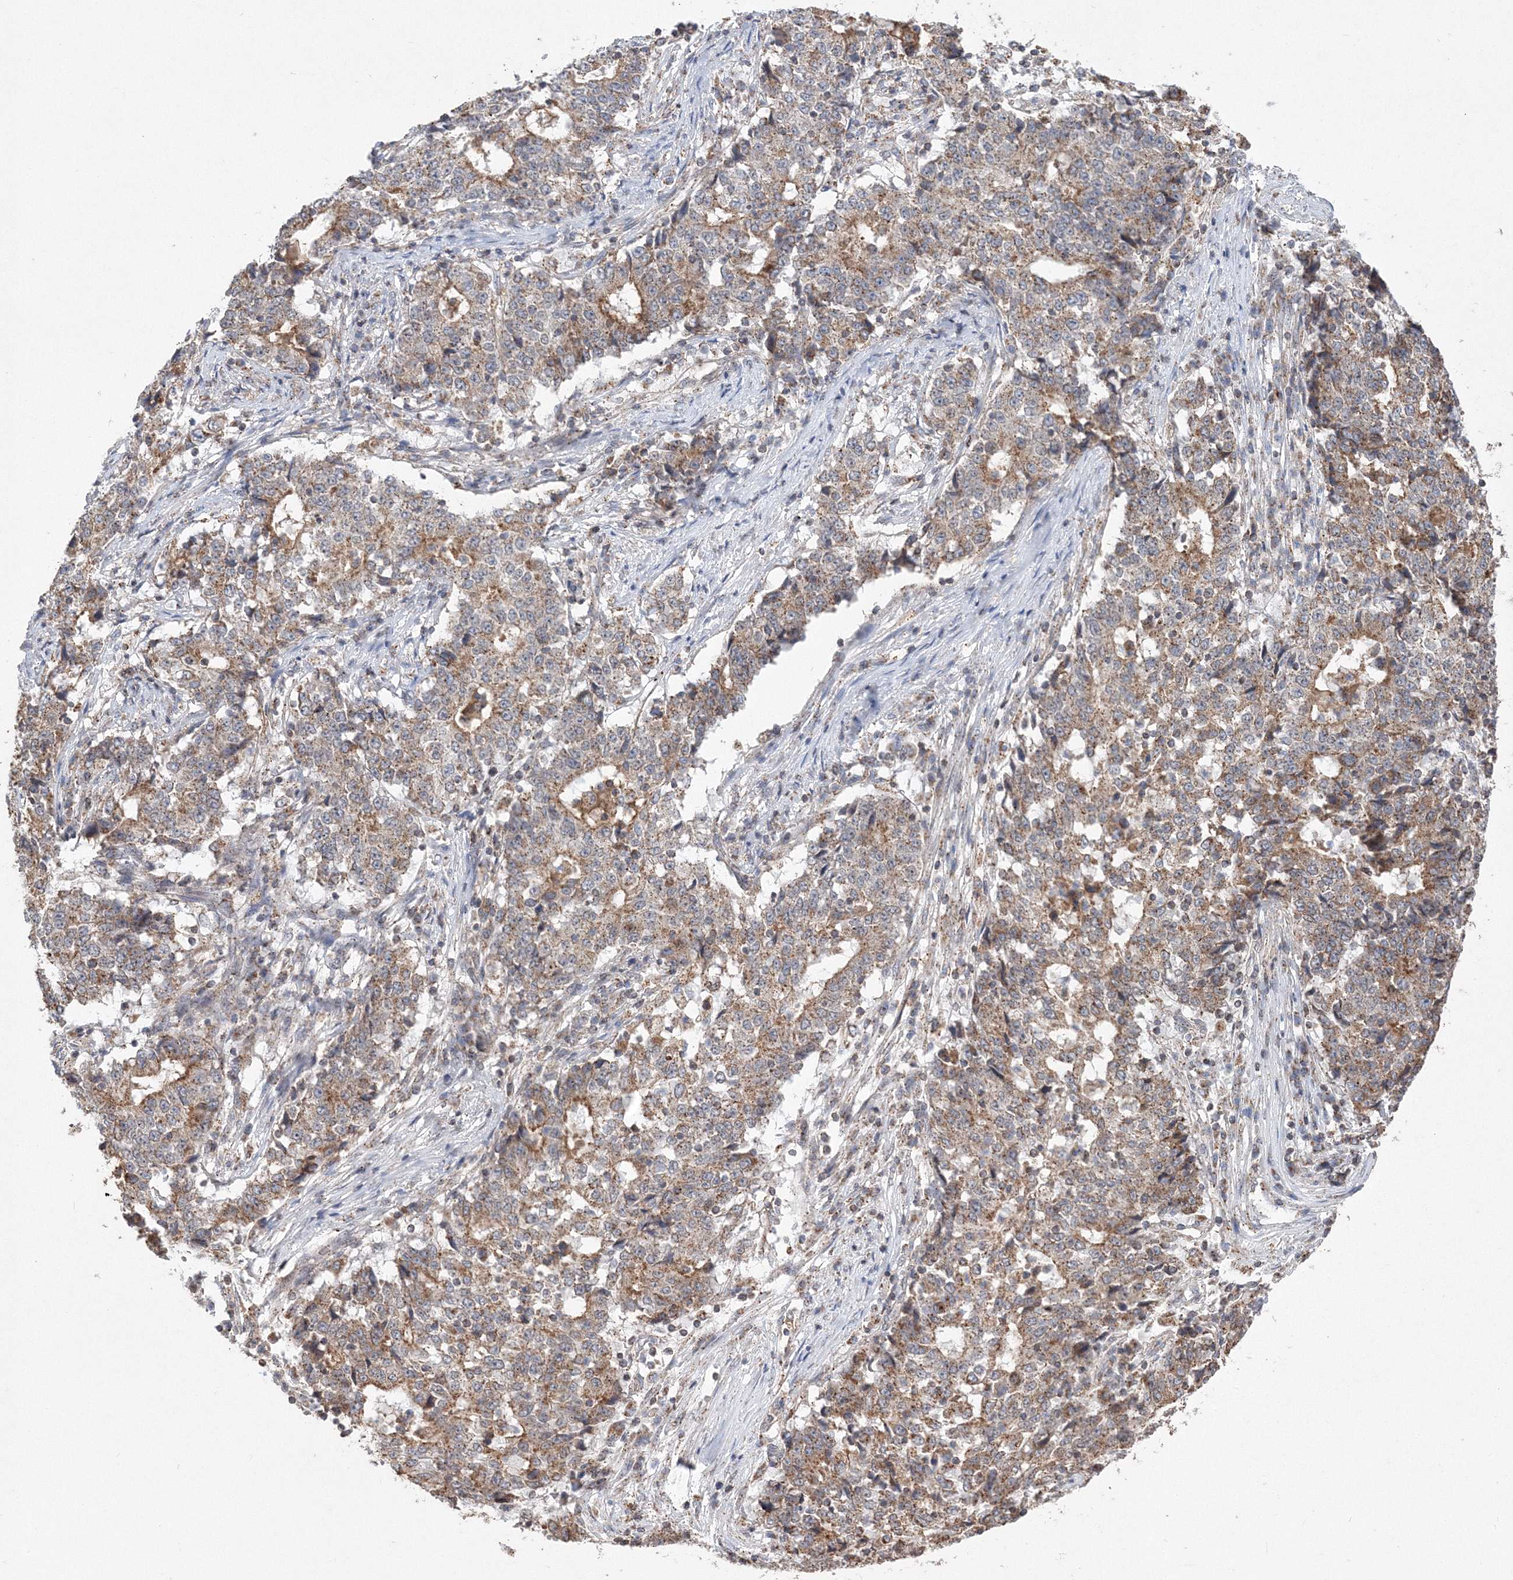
{"staining": {"intensity": "moderate", "quantity": ">75%", "location": "cytoplasmic/membranous"}, "tissue": "stomach cancer", "cell_type": "Tumor cells", "image_type": "cancer", "snomed": [{"axis": "morphology", "description": "Adenocarcinoma, NOS"}, {"axis": "topography", "description": "Stomach"}], "caption": "A brown stain highlights moderate cytoplasmic/membranous staining of a protein in human stomach adenocarcinoma tumor cells.", "gene": "AASDH", "patient": {"sex": "male", "age": 59}}